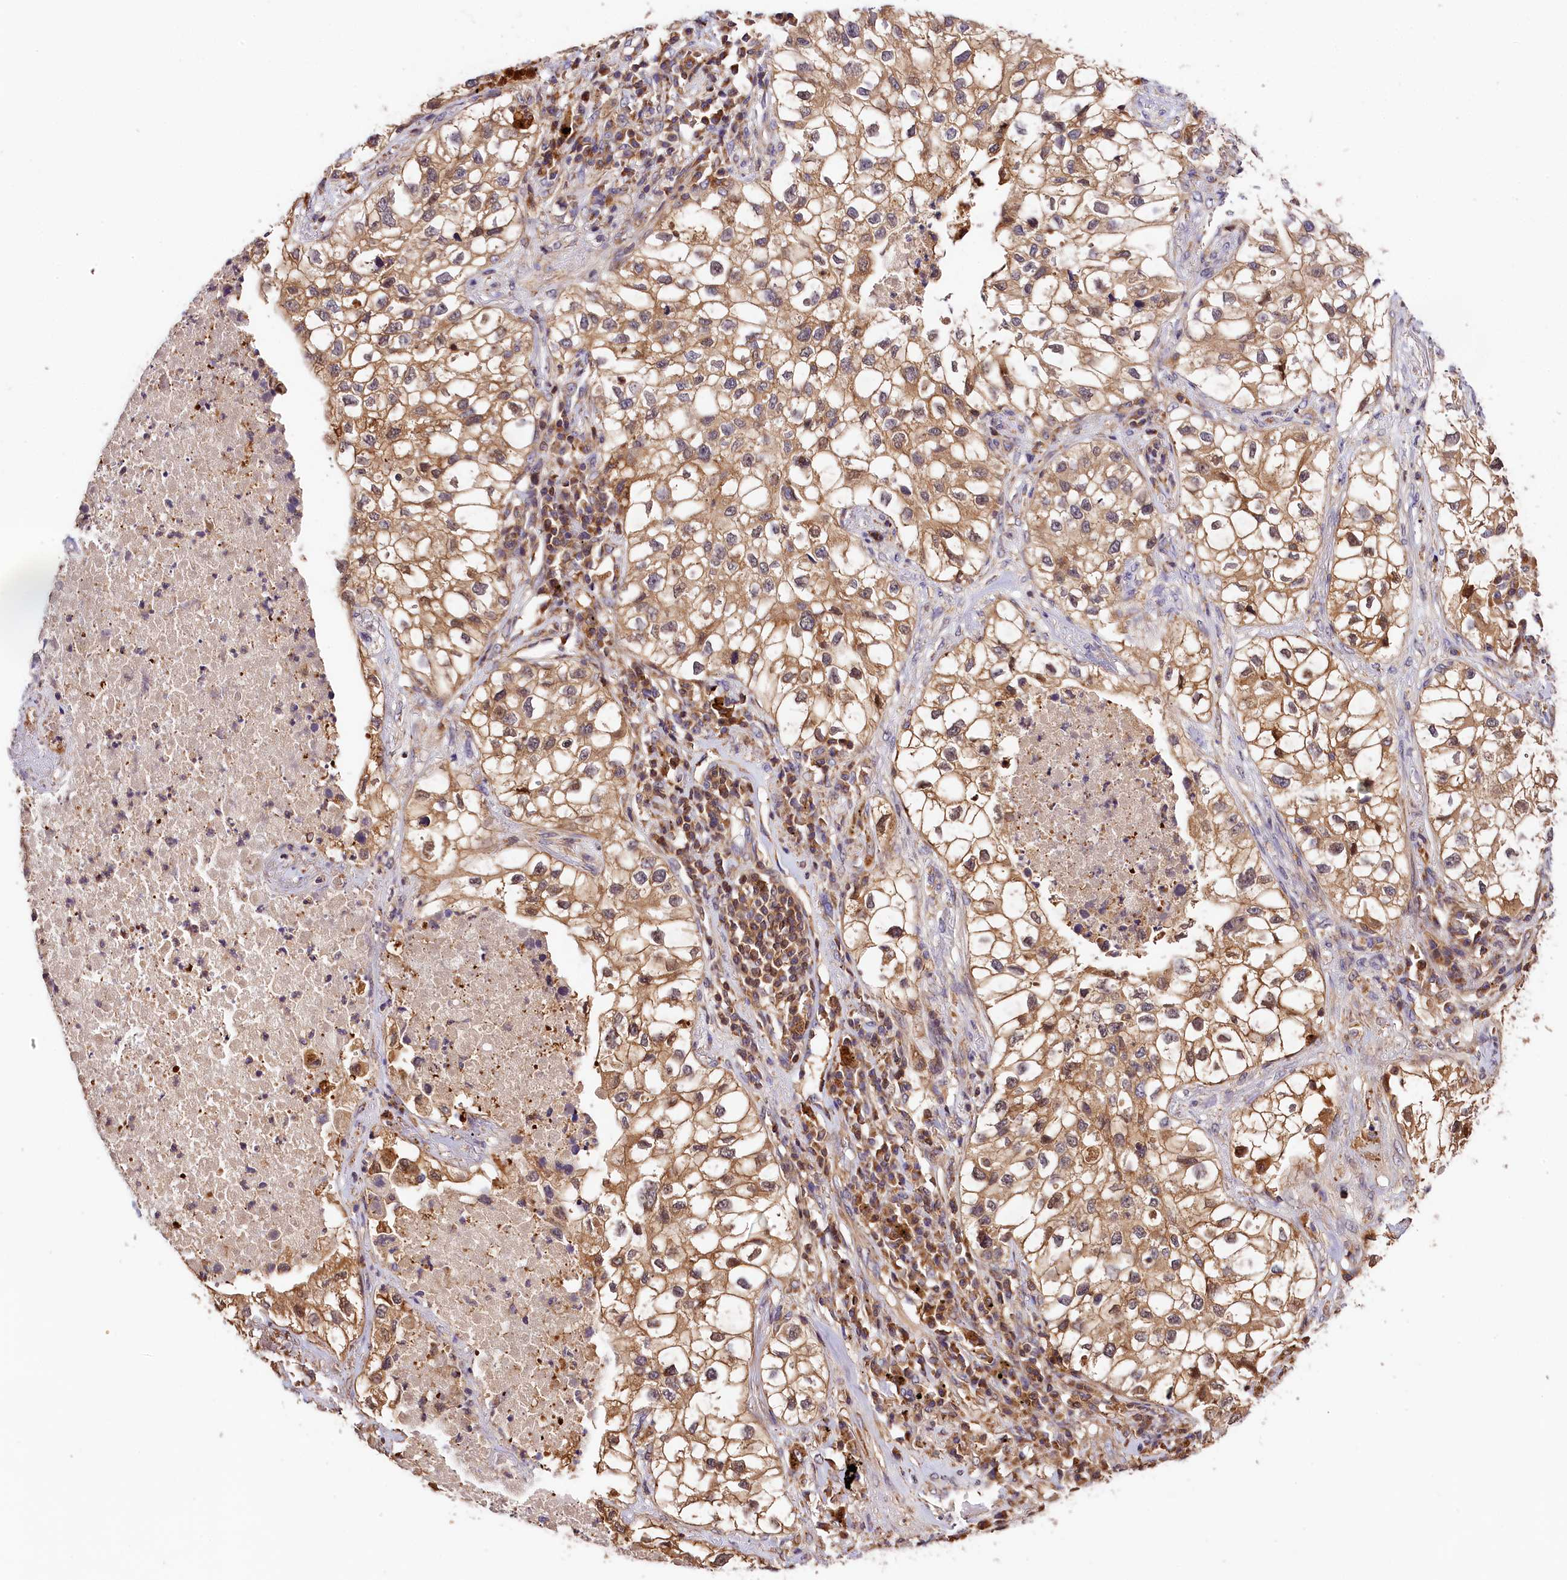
{"staining": {"intensity": "moderate", "quantity": "25%-75%", "location": "cytoplasmic/membranous"}, "tissue": "lung cancer", "cell_type": "Tumor cells", "image_type": "cancer", "snomed": [{"axis": "morphology", "description": "Adenocarcinoma, NOS"}, {"axis": "topography", "description": "Lung"}], "caption": "Immunohistochemistry (DAB) staining of human adenocarcinoma (lung) demonstrates moderate cytoplasmic/membranous protein expression in about 25%-75% of tumor cells. The protein of interest is stained brown, and the nuclei are stained in blue (DAB IHC with brightfield microscopy, high magnification).", "gene": "KPTN", "patient": {"sex": "male", "age": 63}}